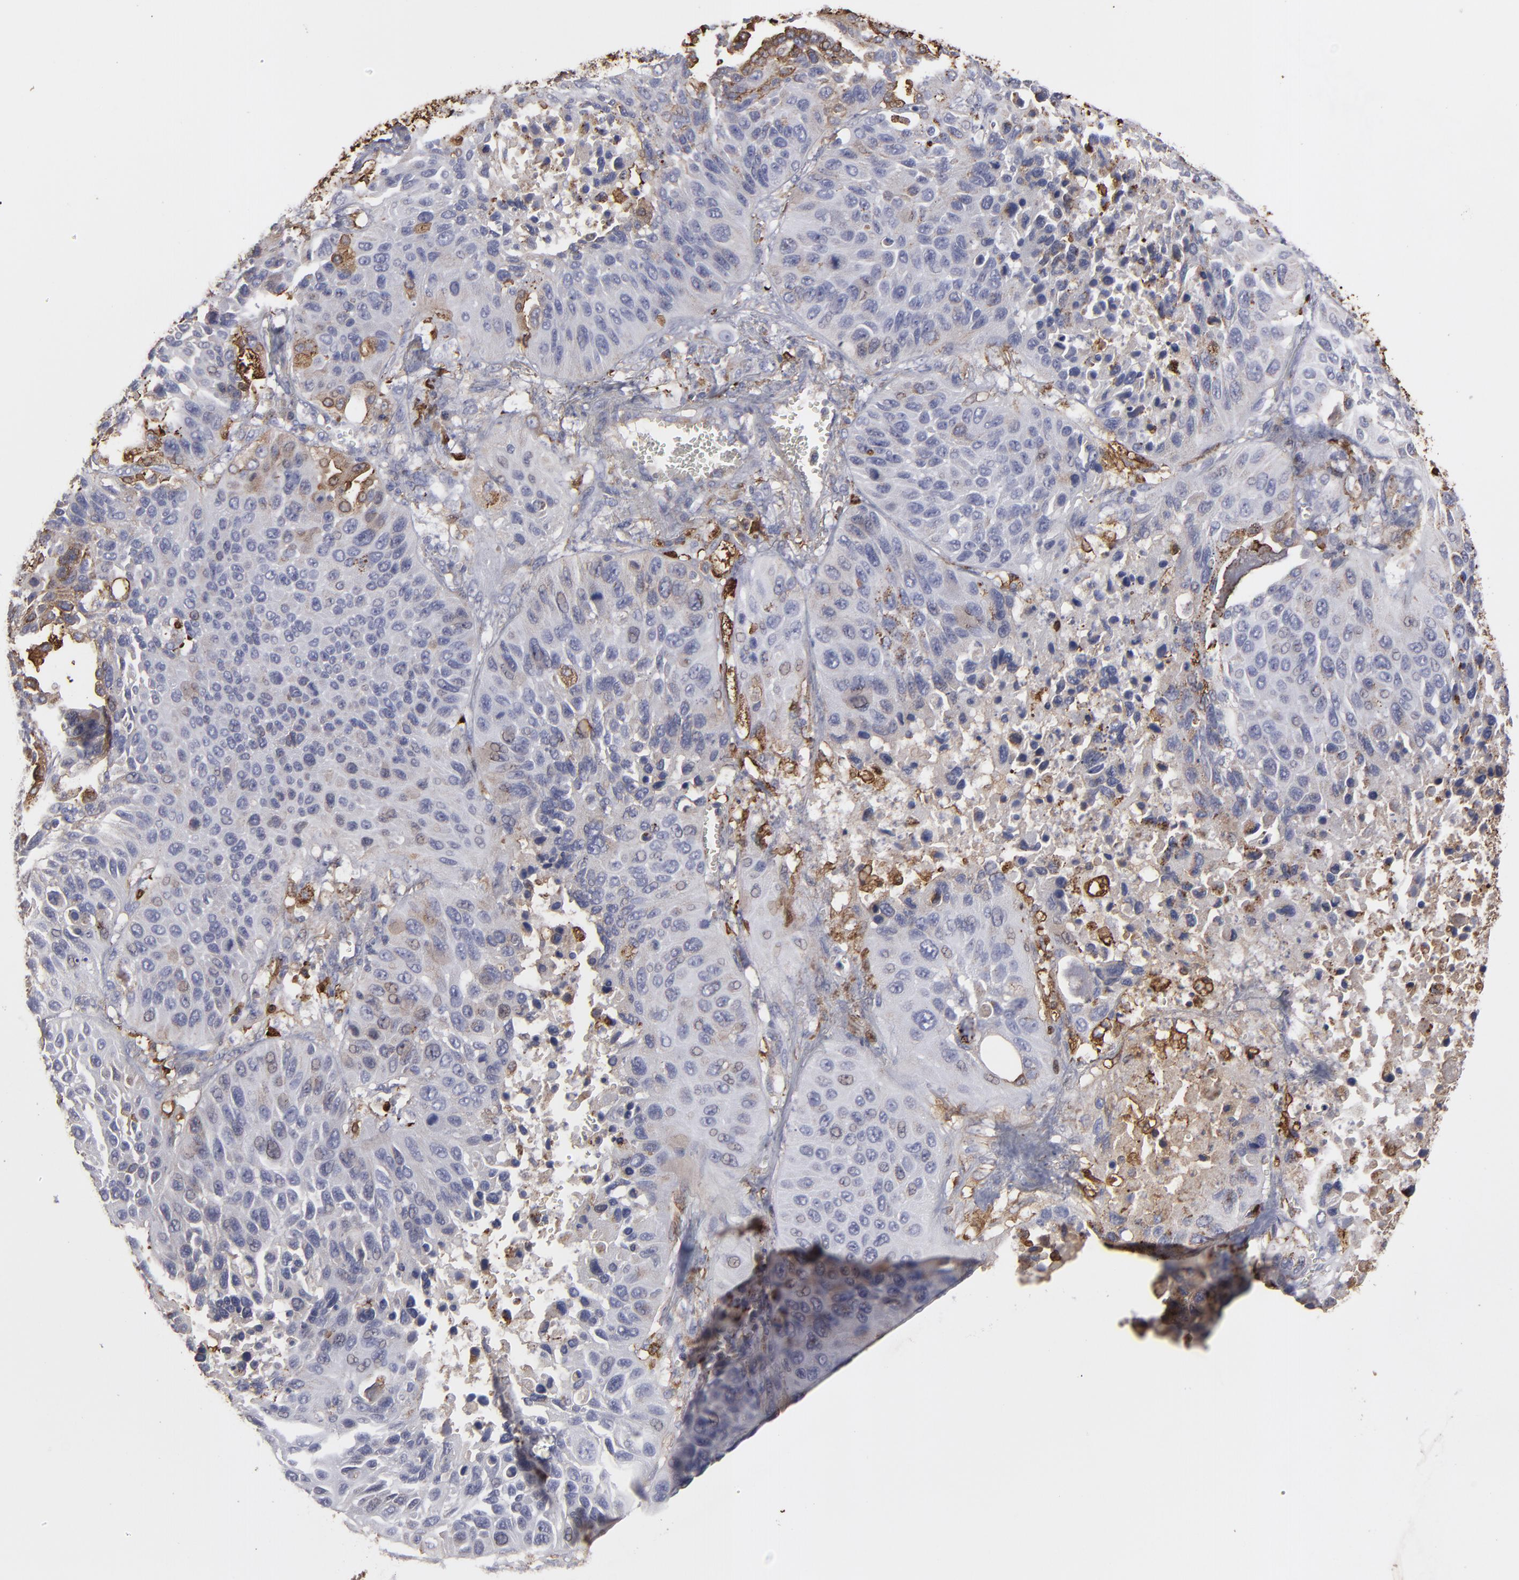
{"staining": {"intensity": "negative", "quantity": "none", "location": "none"}, "tissue": "lung cancer", "cell_type": "Tumor cells", "image_type": "cancer", "snomed": [{"axis": "morphology", "description": "Squamous cell carcinoma, NOS"}, {"axis": "topography", "description": "Lung"}], "caption": "There is no significant expression in tumor cells of lung squamous cell carcinoma.", "gene": "ODC1", "patient": {"sex": "female", "age": 76}}